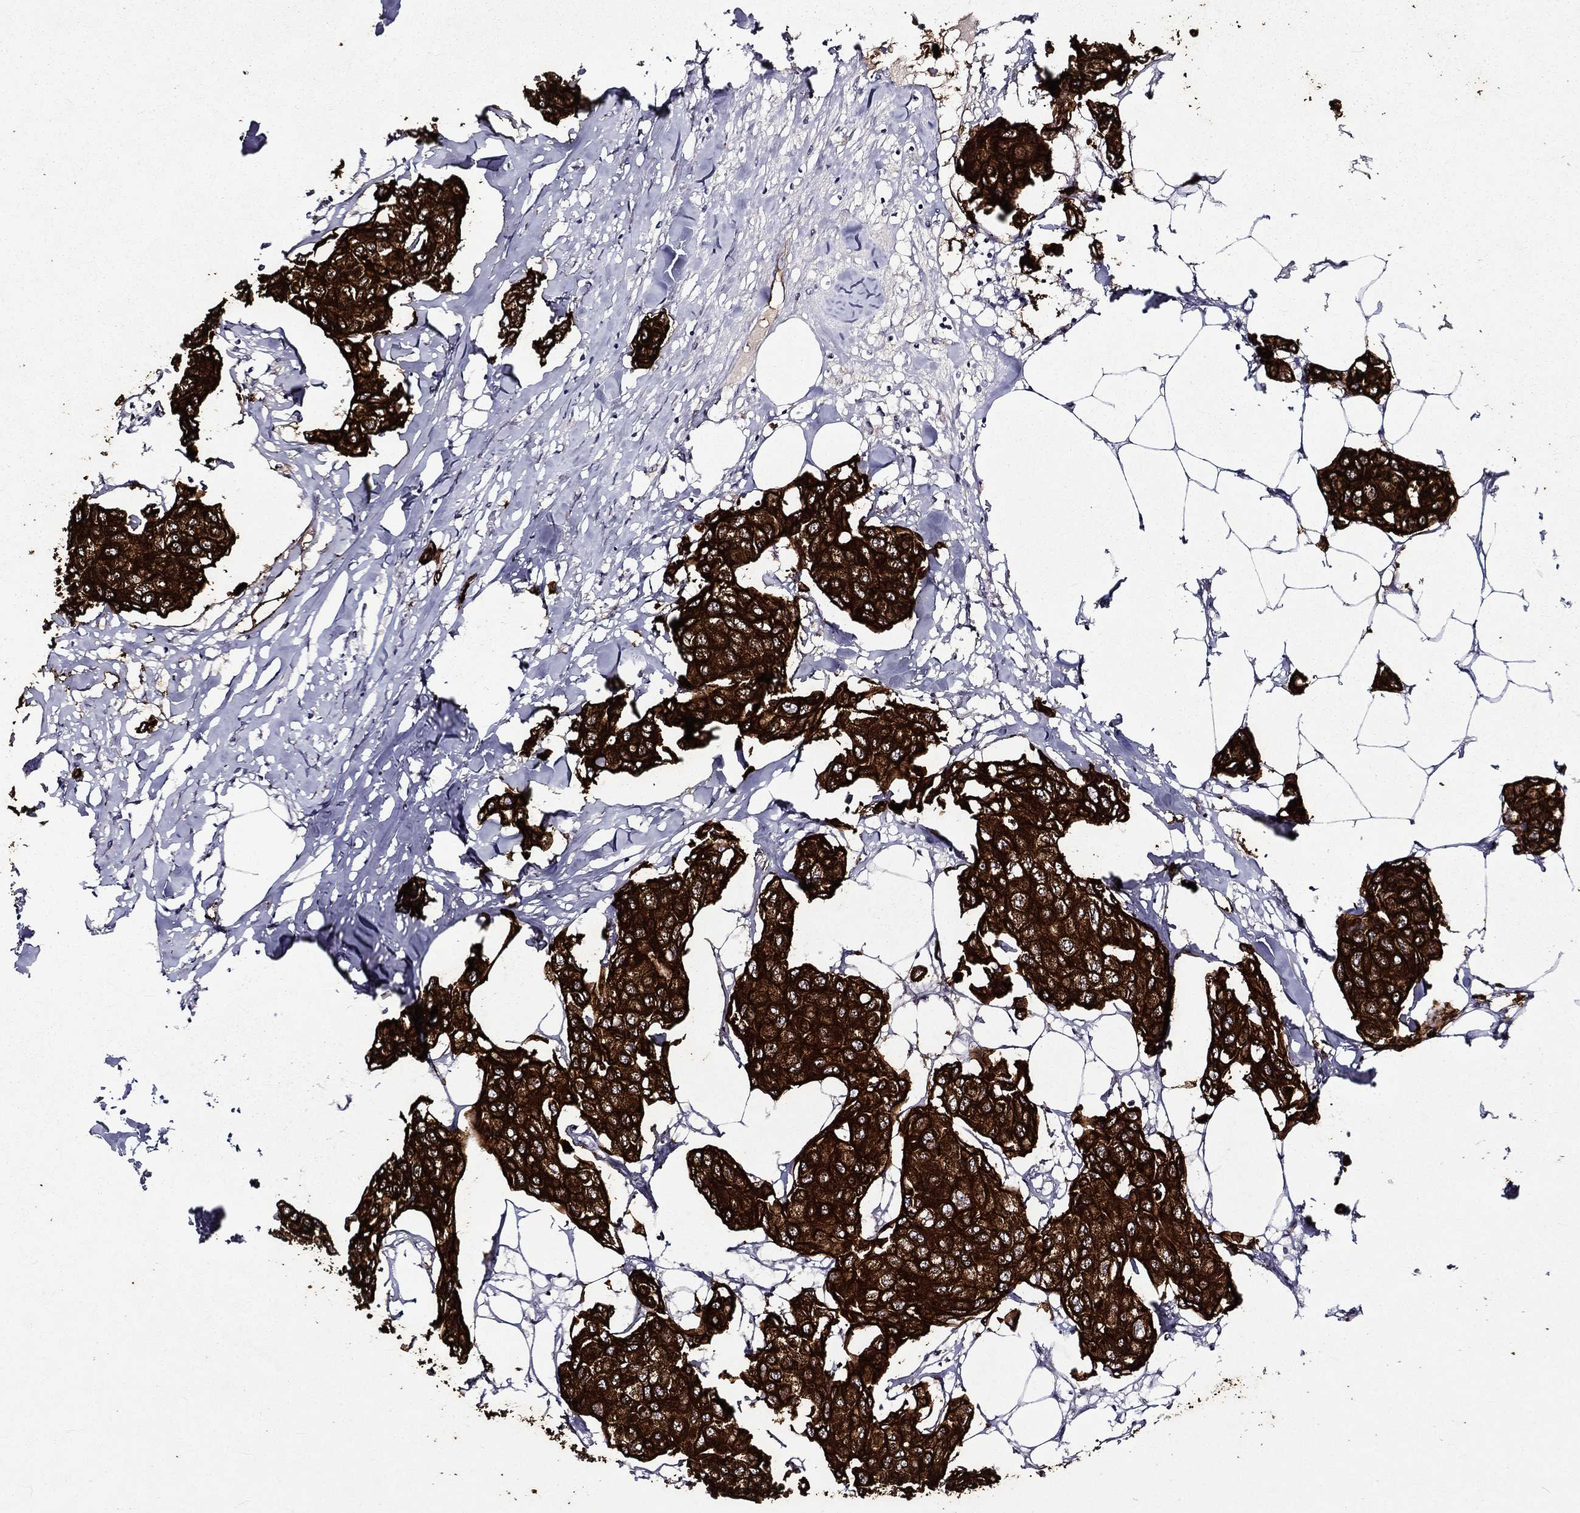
{"staining": {"intensity": "strong", "quantity": ">75%", "location": "cytoplasmic/membranous"}, "tissue": "breast cancer", "cell_type": "Tumor cells", "image_type": "cancer", "snomed": [{"axis": "morphology", "description": "Duct carcinoma"}, {"axis": "topography", "description": "Breast"}], "caption": "About >75% of tumor cells in human intraductal carcinoma (breast) demonstrate strong cytoplasmic/membranous protein positivity as visualized by brown immunohistochemical staining.", "gene": "KRT7", "patient": {"sex": "female", "age": 80}}